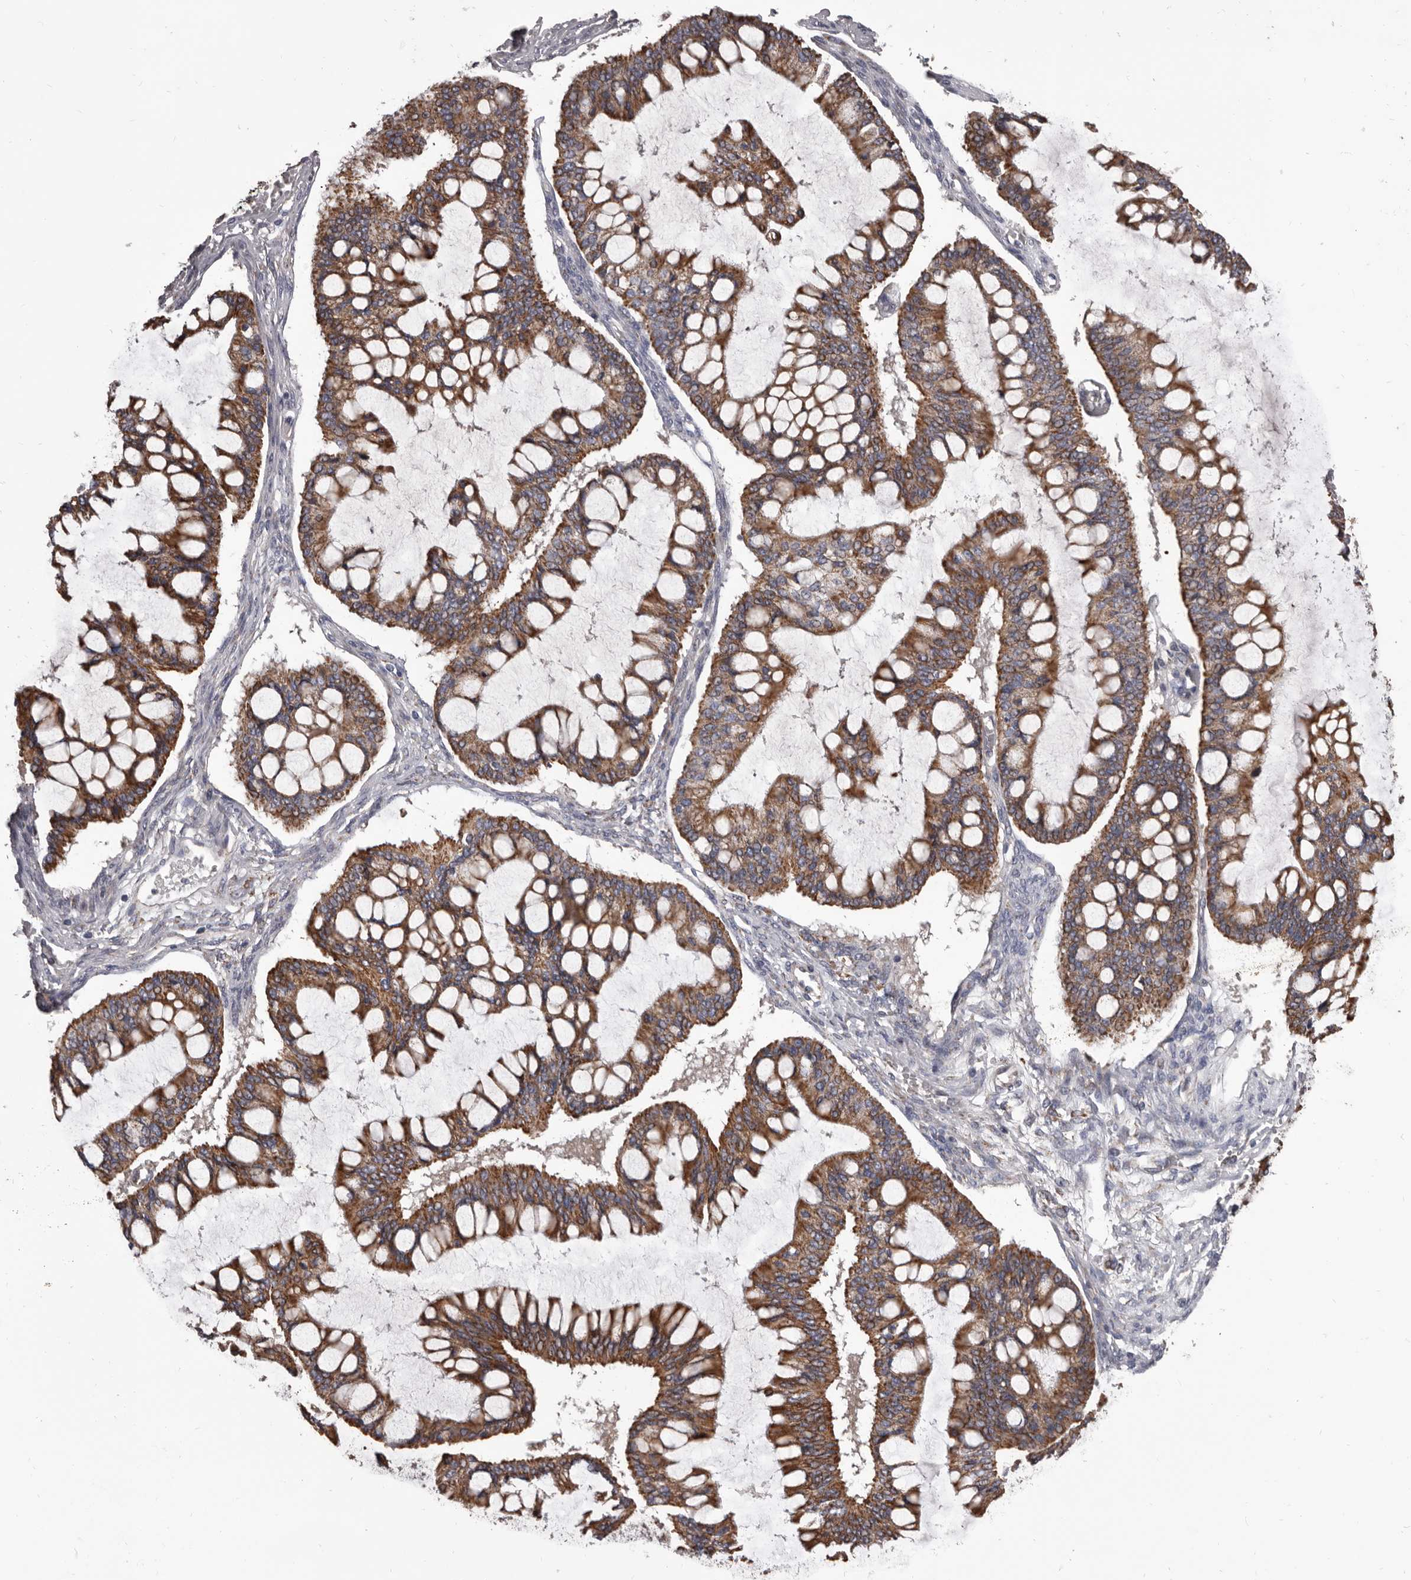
{"staining": {"intensity": "strong", "quantity": ">75%", "location": "cytoplasmic/membranous"}, "tissue": "ovarian cancer", "cell_type": "Tumor cells", "image_type": "cancer", "snomed": [{"axis": "morphology", "description": "Cystadenocarcinoma, mucinous, NOS"}, {"axis": "topography", "description": "Ovary"}], "caption": "Immunohistochemical staining of ovarian cancer (mucinous cystadenocarcinoma) exhibits high levels of strong cytoplasmic/membranous protein positivity in approximately >75% of tumor cells.", "gene": "ALDH5A1", "patient": {"sex": "female", "age": 73}}